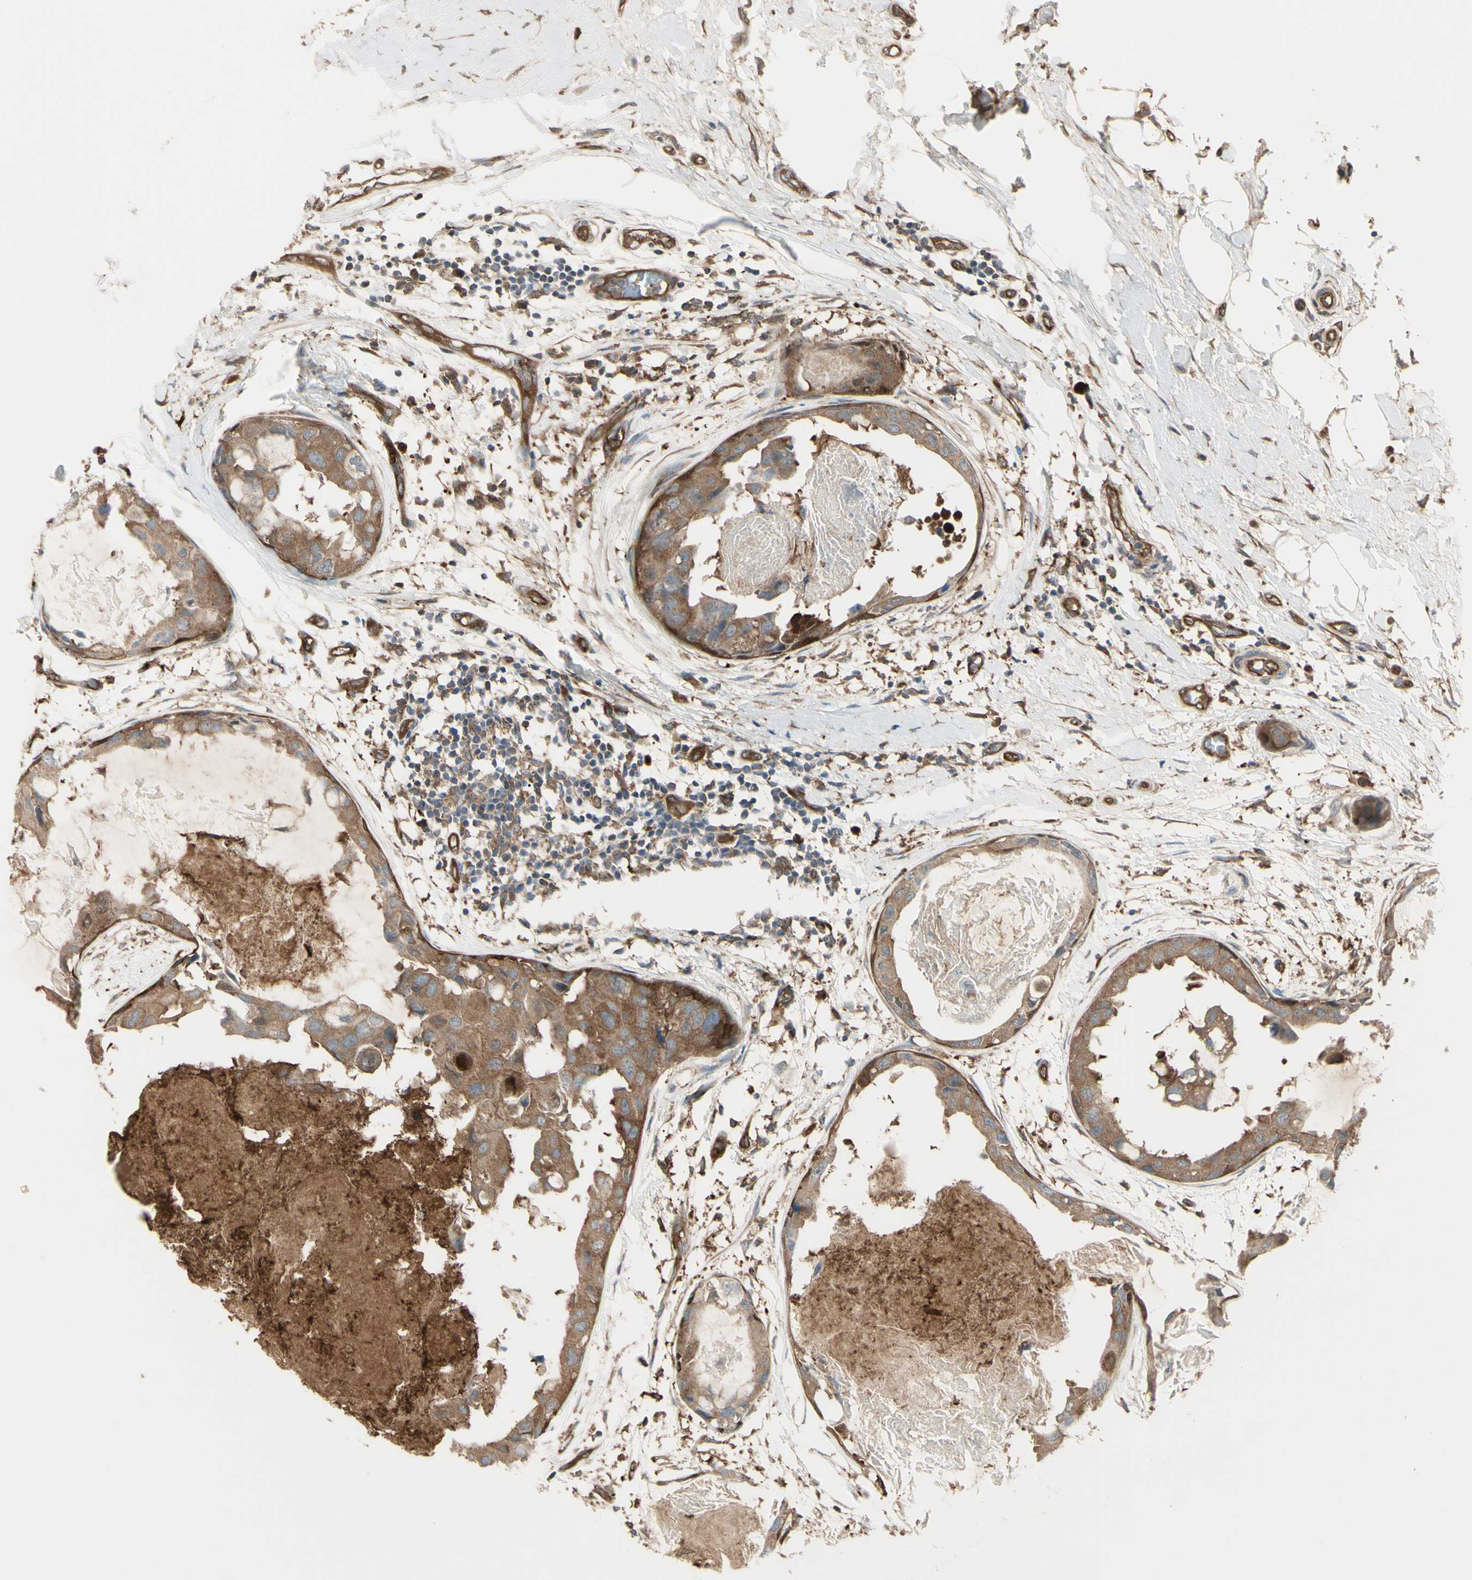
{"staining": {"intensity": "moderate", "quantity": ">75%", "location": "cytoplasmic/membranous"}, "tissue": "breast cancer", "cell_type": "Tumor cells", "image_type": "cancer", "snomed": [{"axis": "morphology", "description": "Duct carcinoma"}, {"axis": "topography", "description": "Breast"}], "caption": "A histopathology image showing moderate cytoplasmic/membranous expression in about >75% of tumor cells in breast invasive ductal carcinoma, as visualized by brown immunohistochemical staining.", "gene": "PTPN12", "patient": {"sex": "female", "age": 40}}